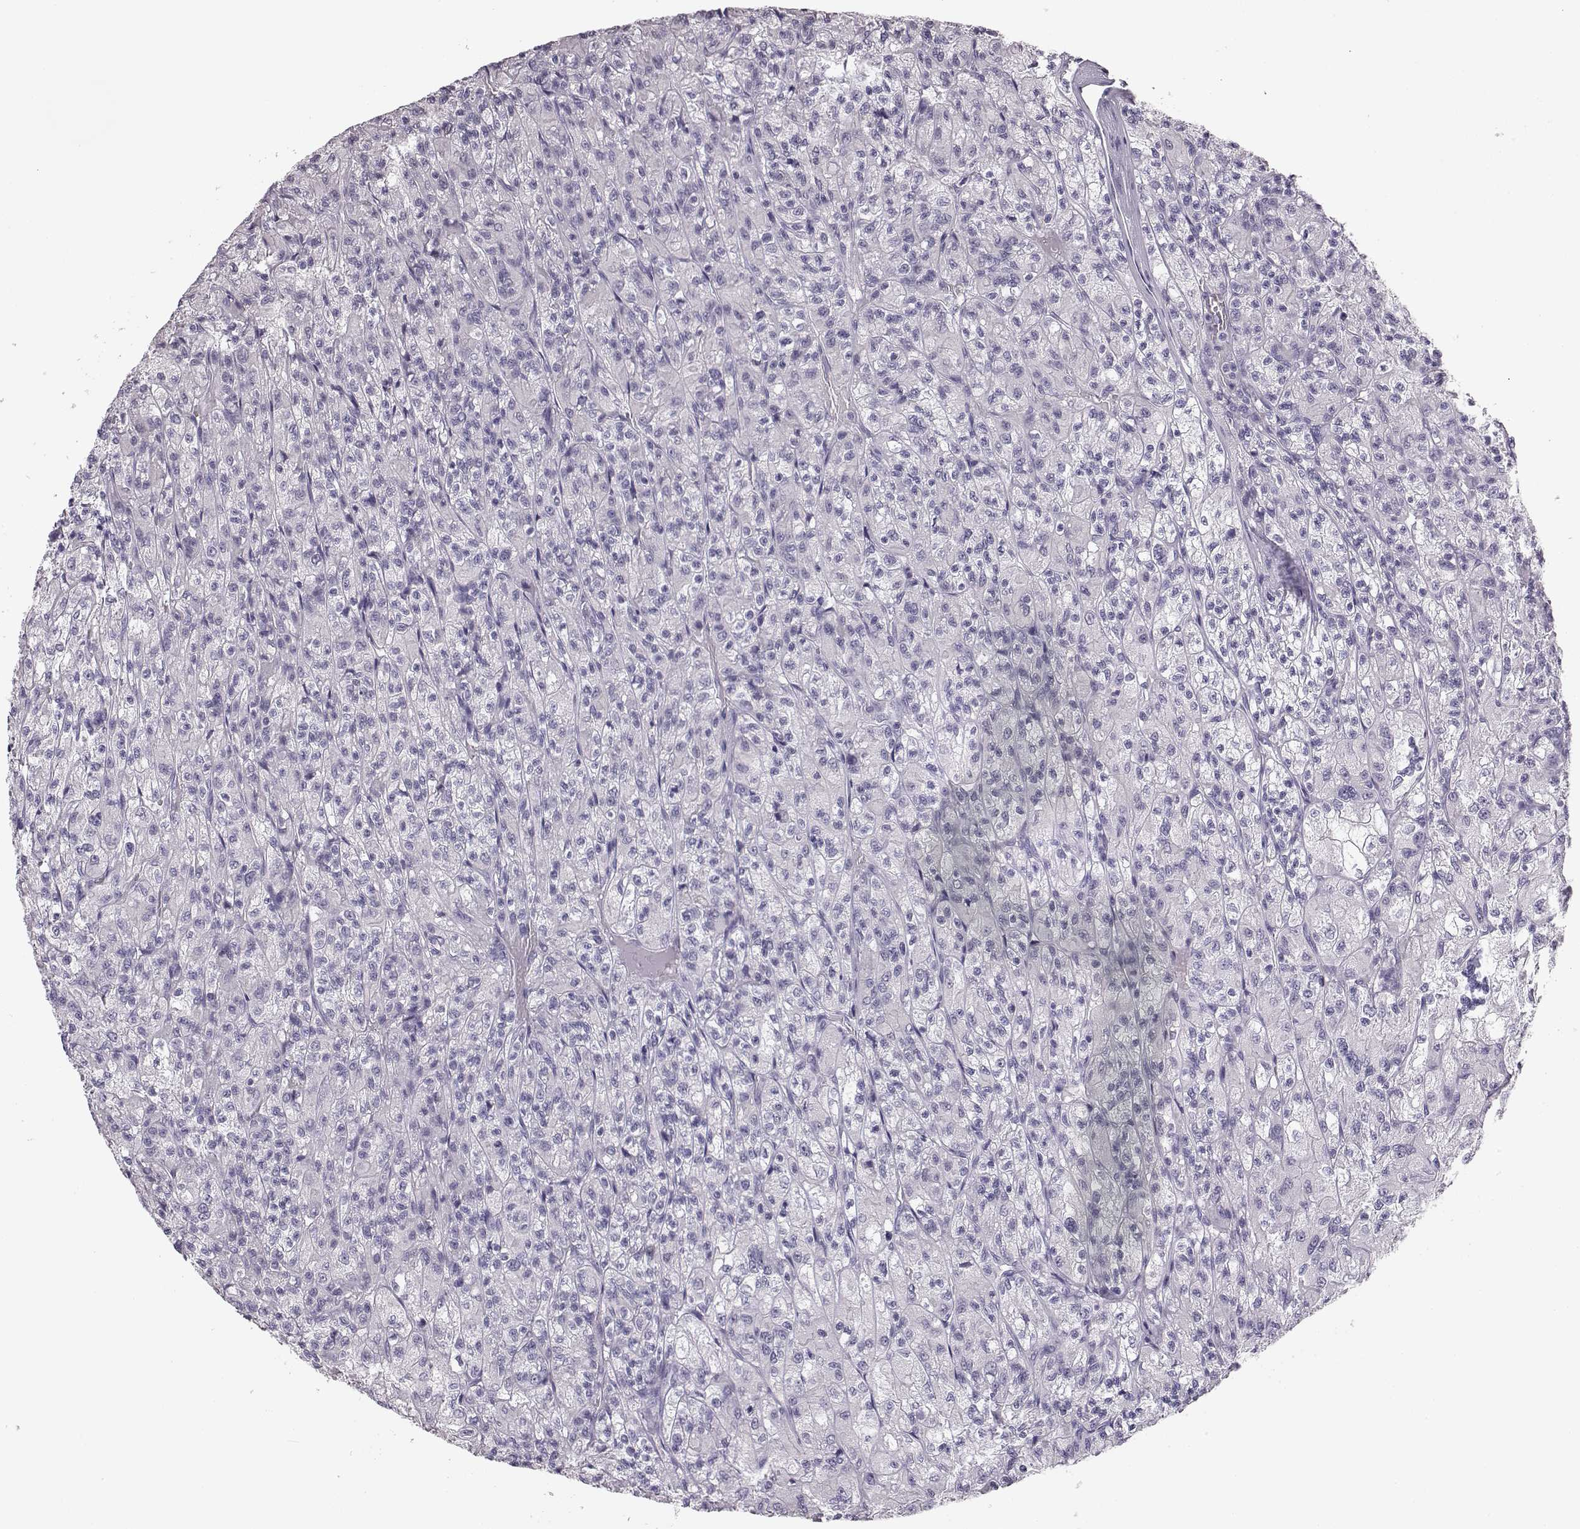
{"staining": {"intensity": "negative", "quantity": "none", "location": "none"}, "tissue": "renal cancer", "cell_type": "Tumor cells", "image_type": "cancer", "snomed": [{"axis": "morphology", "description": "Adenocarcinoma, NOS"}, {"axis": "topography", "description": "Kidney"}], "caption": "The micrograph reveals no significant positivity in tumor cells of renal adenocarcinoma. Brightfield microscopy of immunohistochemistry (IHC) stained with DAB (3,3'-diaminobenzidine) (brown) and hematoxylin (blue), captured at high magnification.", "gene": "BFSP2", "patient": {"sex": "female", "age": 70}}